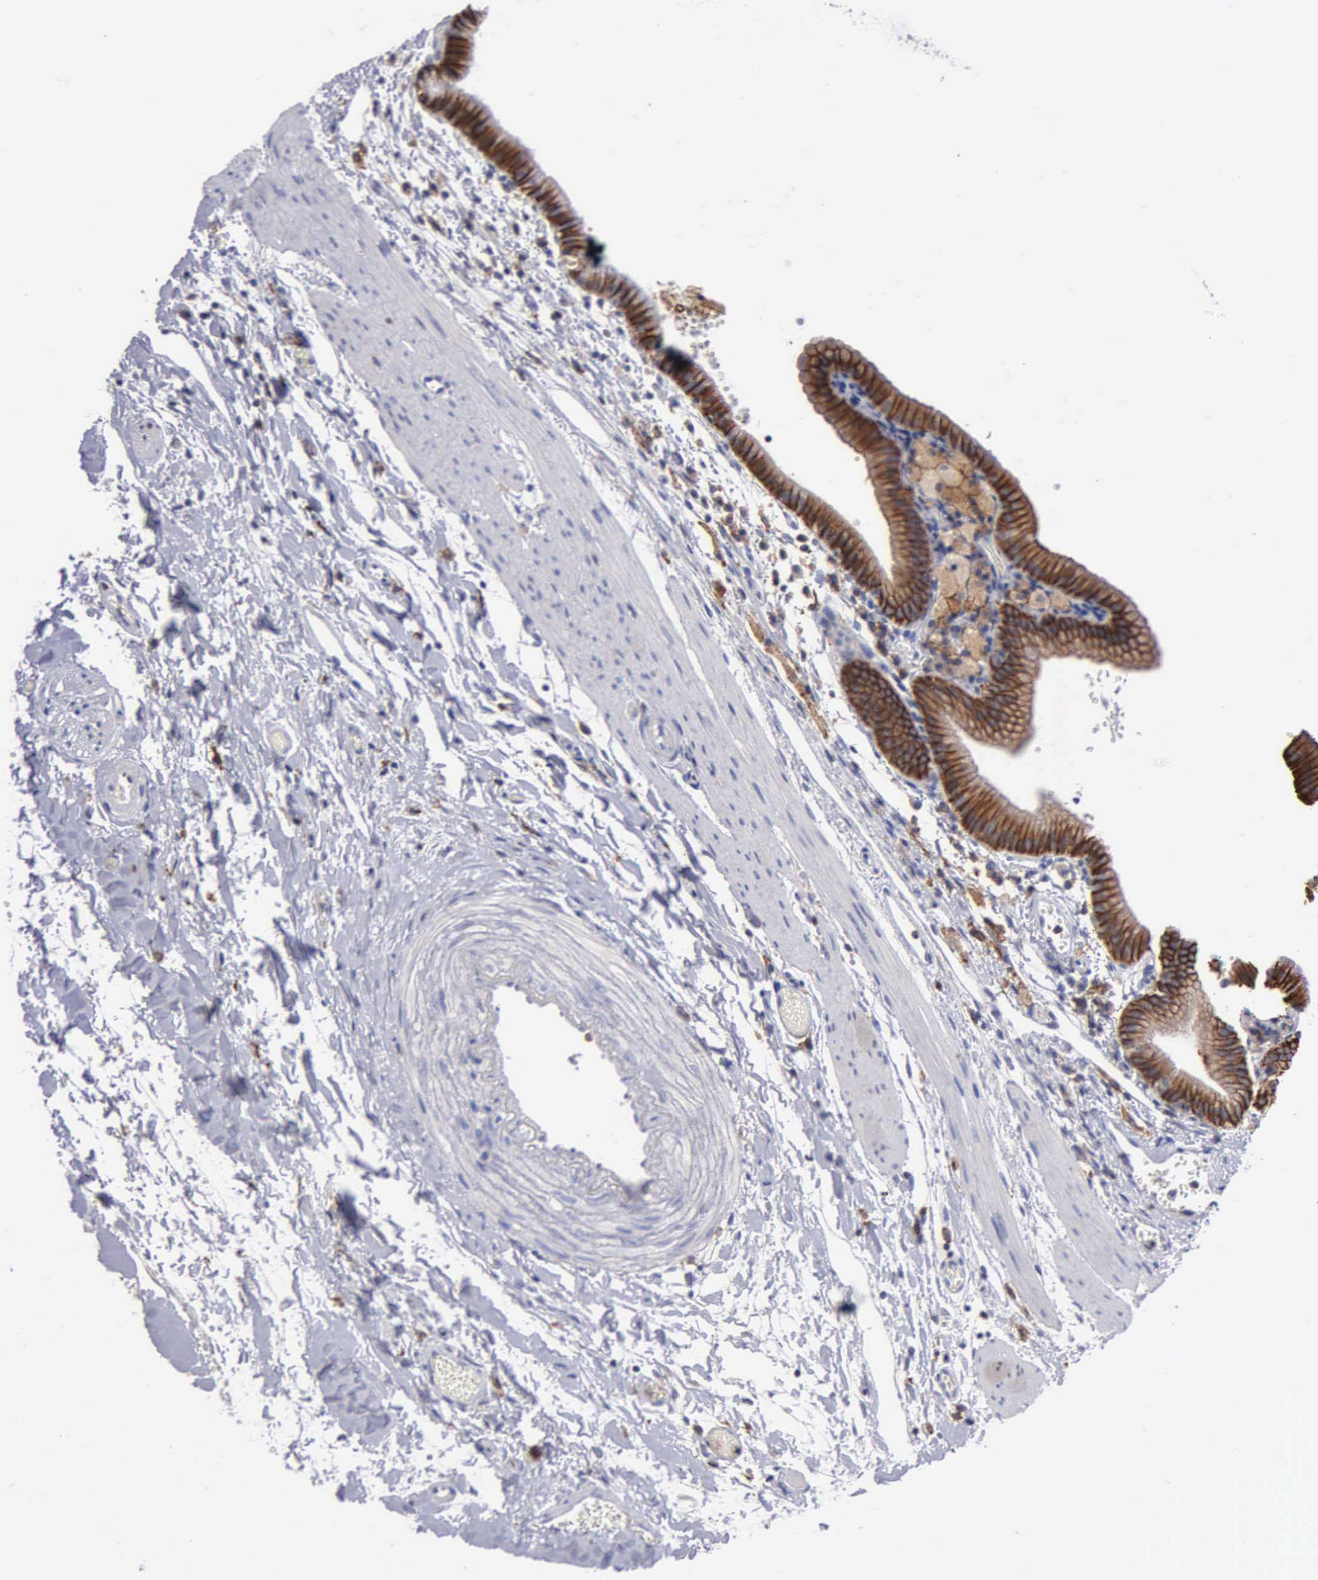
{"staining": {"intensity": "strong", "quantity": ">75%", "location": "cytoplasmic/membranous"}, "tissue": "gallbladder", "cell_type": "Glandular cells", "image_type": "normal", "snomed": [{"axis": "morphology", "description": "Normal tissue, NOS"}, {"axis": "topography", "description": "Gallbladder"}], "caption": "Protein staining of benign gallbladder shows strong cytoplasmic/membranous positivity in about >75% of glandular cells. Using DAB (brown) and hematoxylin (blue) stains, captured at high magnification using brightfield microscopy.", "gene": "PTGS2", "patient": {"sex": "female", "age": 48}}